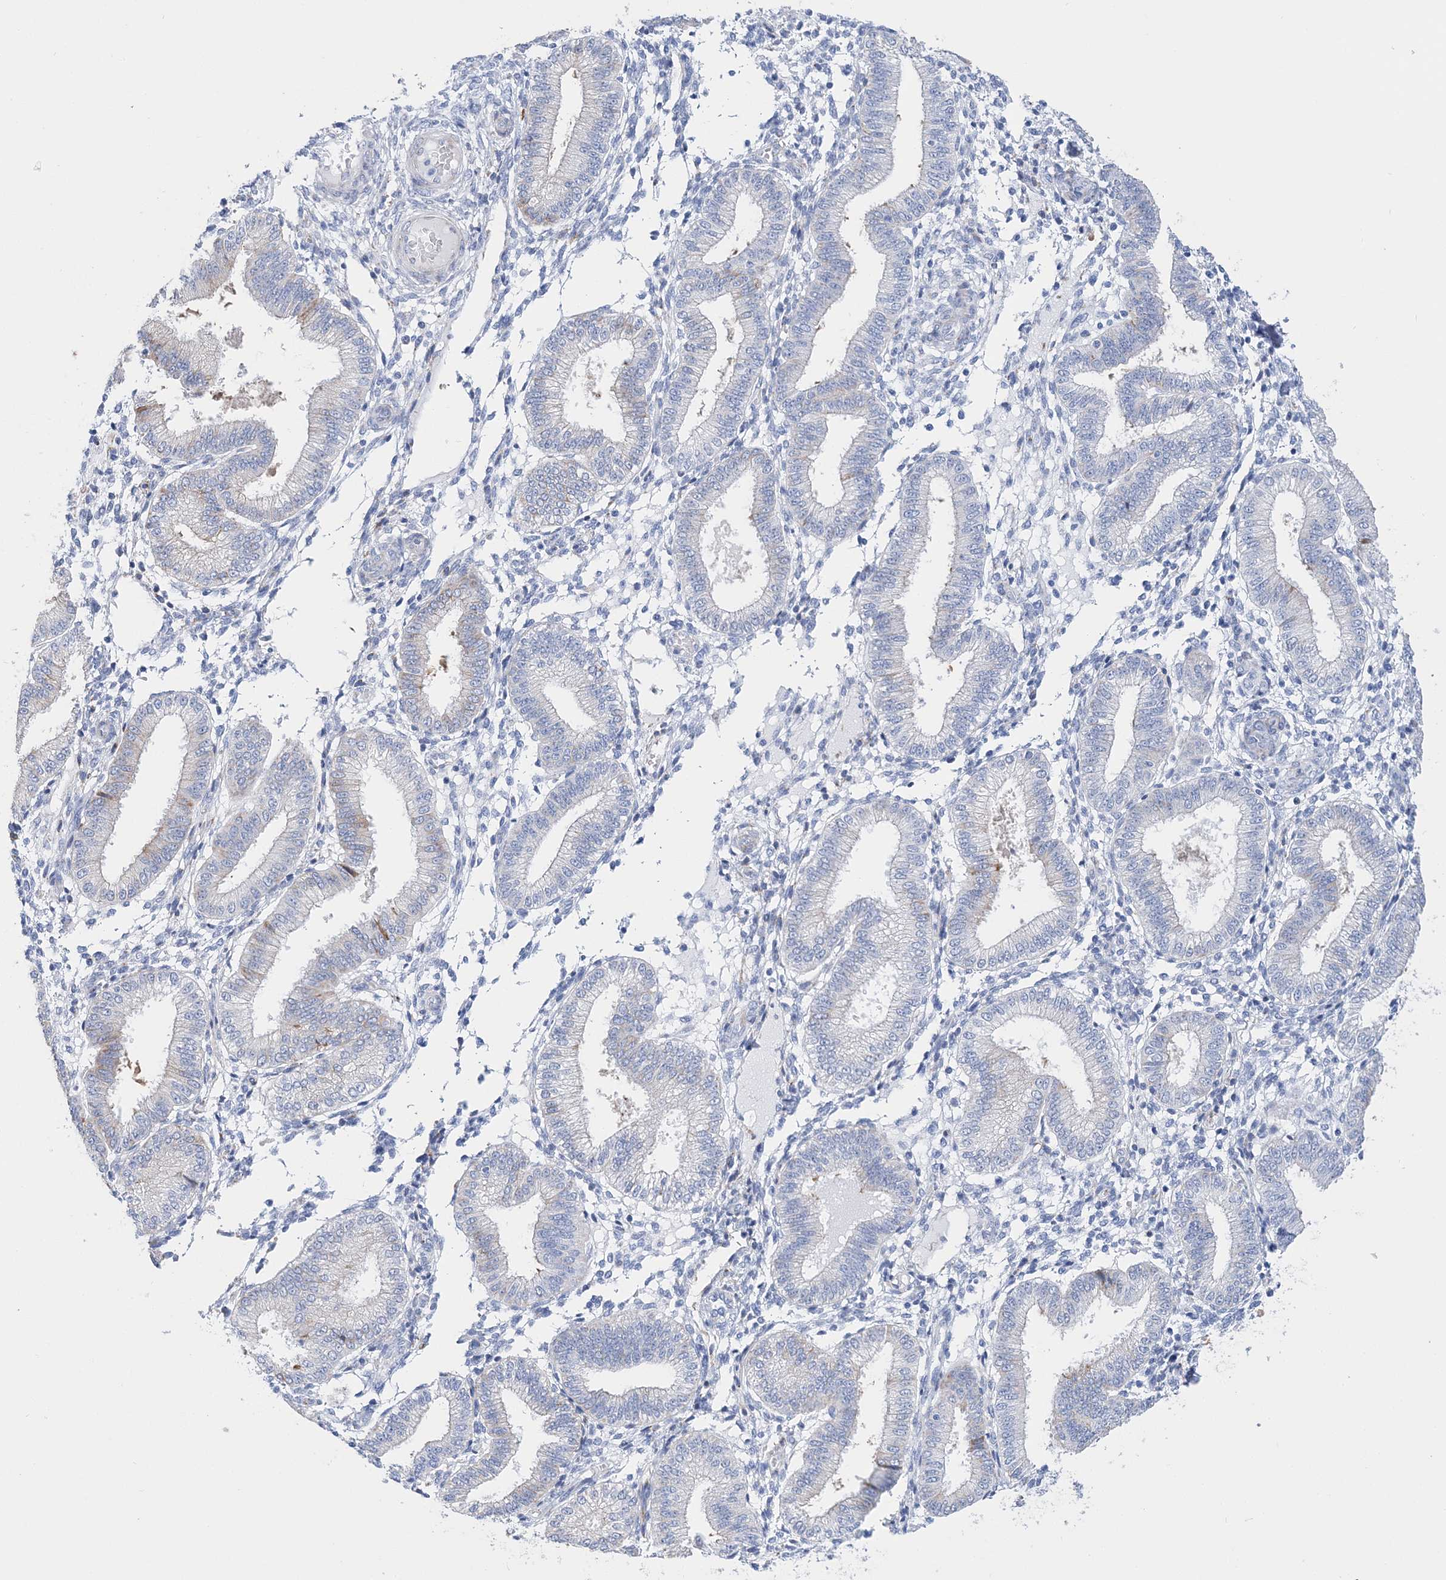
{"staining": {"intensity": "negative", "quantity": "none", "location": "none"}, "tissue": "endometrium", "cell_type": "Cells in endometrial stroma", "image_type": "normal", "snomed": [{"axis": "morphology", "description": "Normal tissue, NOS"}, {"axis": "topography", "description": "Endometrium"}], "caption": "Cells in endometrial stroma show no significant protein expression in normal endometrium. (Stains: DAB (3,3'-diaminobenzidine) immunohistochemistry (IHC) with hematoxylin counter stain, Microscopy: brightfield microscopy at high magnification).", "gene": "TSPYL6", "patient": {"sex": "female", "age": 39}}